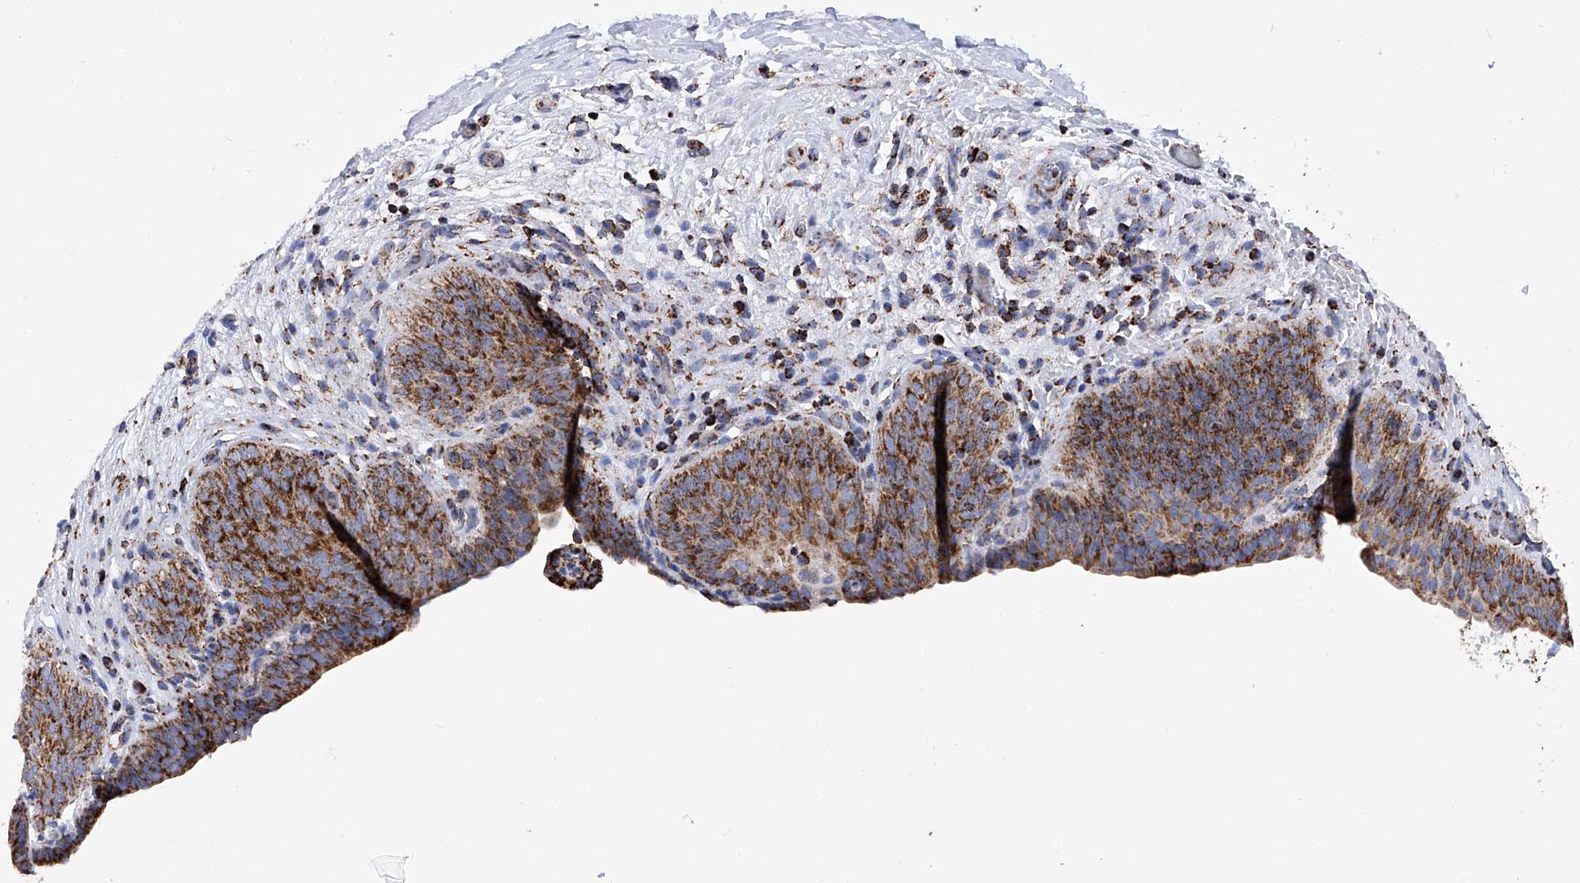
{"staining": {"intensity": "strong", "quantity": ">75%", "location": "cytoplasmic/membranous"}, "tissue": "urinary bladder", "cell_type": "Urothelial cells", "image_type": "normal", "snomed": [{"axis": "morphology", "description": "Normal tissue, NOS"}, {"axis": "topography", "description": "Urinary bladder"}], "caption": "Immunohistochemical staining of normal urinary bladder reveals strong cytoplasmic/membranous protein positivity in approximately >75% of urothelial cells.", "gene": "ATP5PF", "patient": {"sex": "male", "age": 83}}